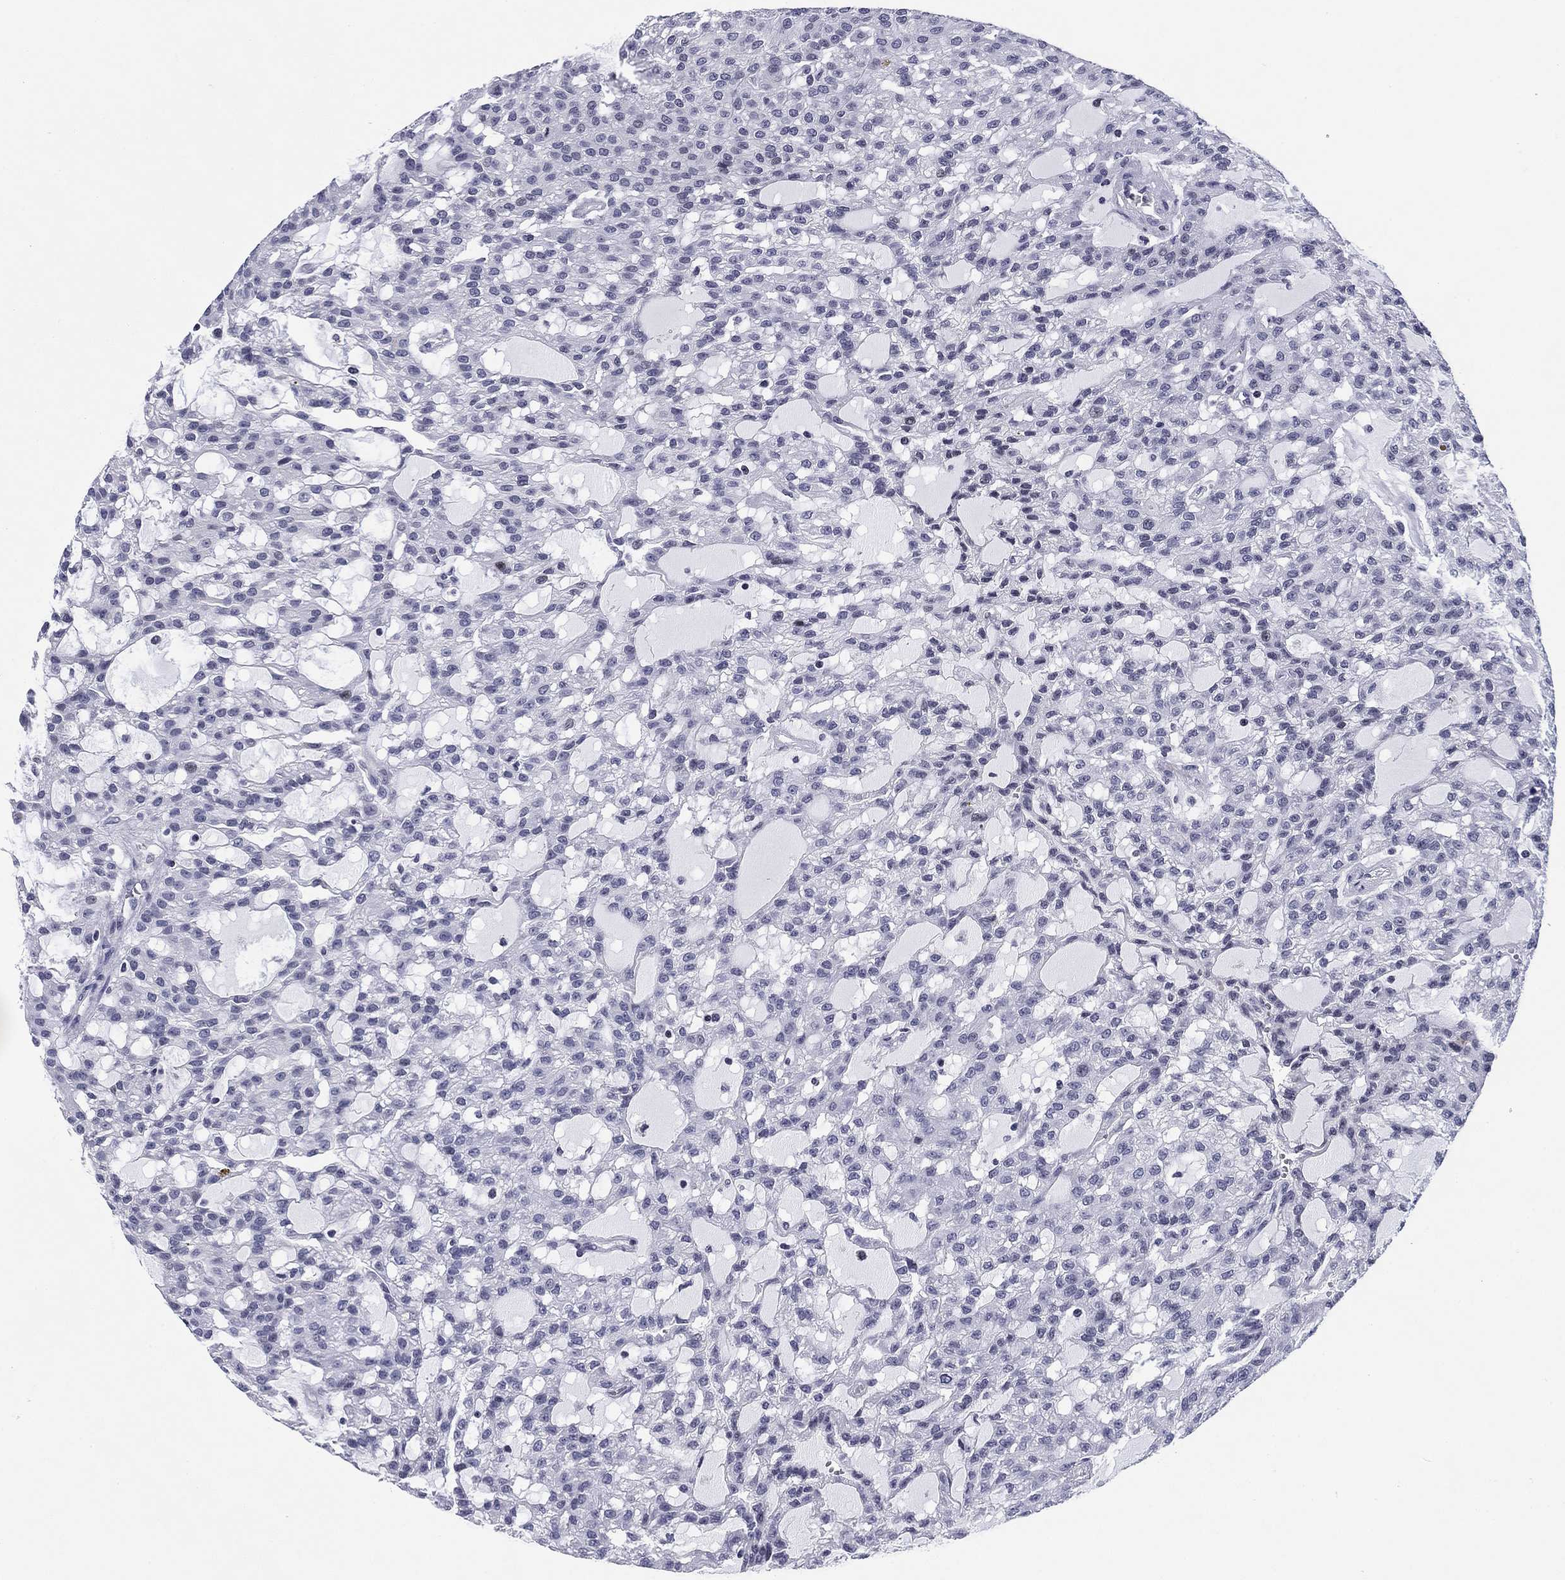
{"staining": {"intensity": "negative", "quantity": "none", "location": "none"}, "tissue": "renal cancer", "cell_type": "Tumor cells", "image_type": "cancer", "snomed": [{"axis": "morphology", "description": "Adenocarcinoma, NOS"}, {"axis": "topography", "description": "Kidney"}], "caption": "The IHC histopathology image has no significant positivity in tumor cells of renal adenocarcinoma tissue. (DAB (3,3'-diaminobenzidine) IHC, high magnification).", "gene": "CCDC144A", "patient": {"sex": "male", "age": 63}}